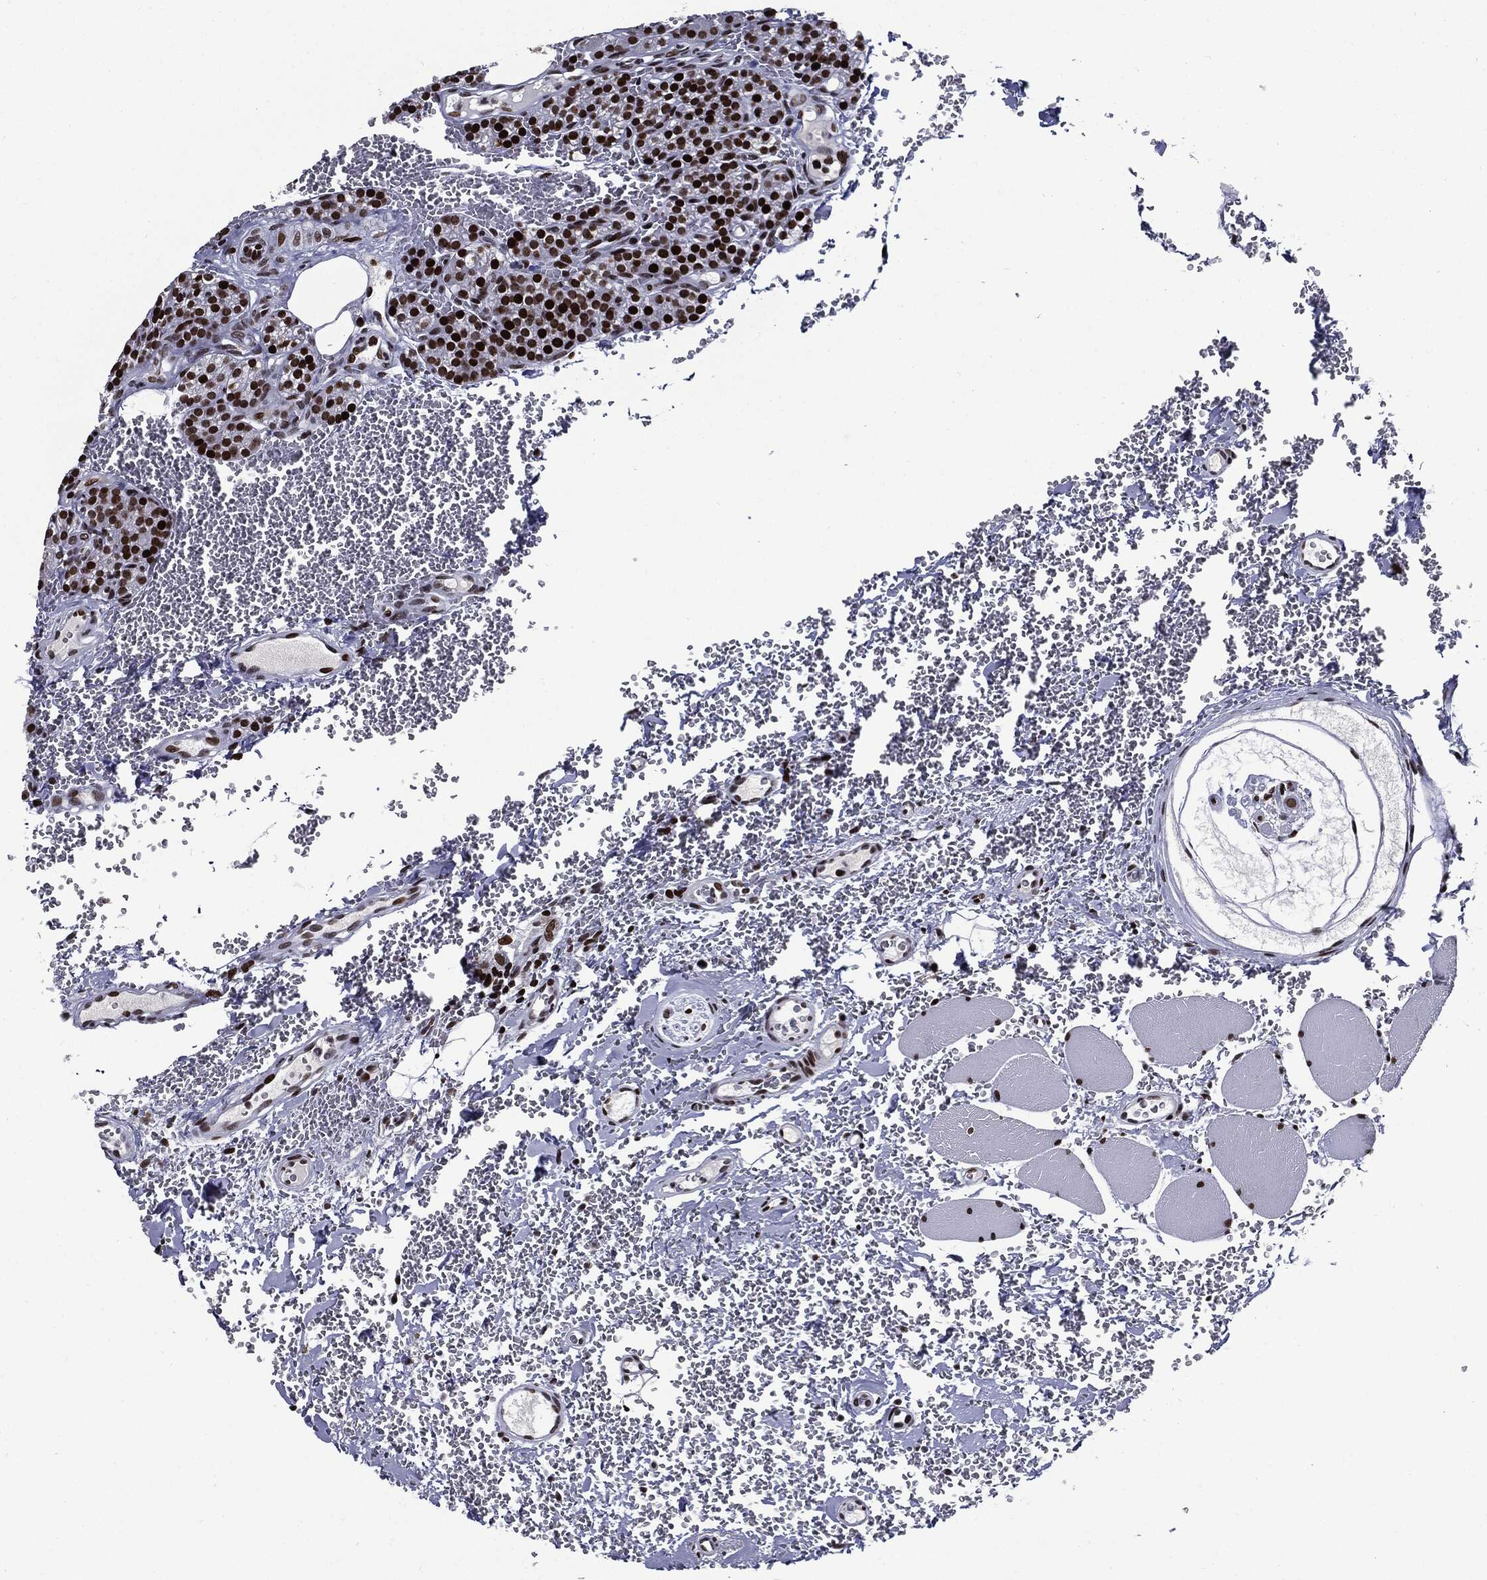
{"staining": {"intensity": "strong", "quantity": ">75%", "location": "nuclear"}, "tissue": "parathyroid gland", "cell_type": "Glandular cells", "image_type": "normal", "snomed": [{"axis": "morphology", "description": "Normal tissue, NOS"}, {"axis": "topography", "description": "Parathyroid gland"}], "caption": "Glandular cells reveal strong nuclear positivity in approximately >75% of cells in unremarkable parathyroid gland.", "gene": "ZFP91", "patient": {"sex": "female", "age": 67}}